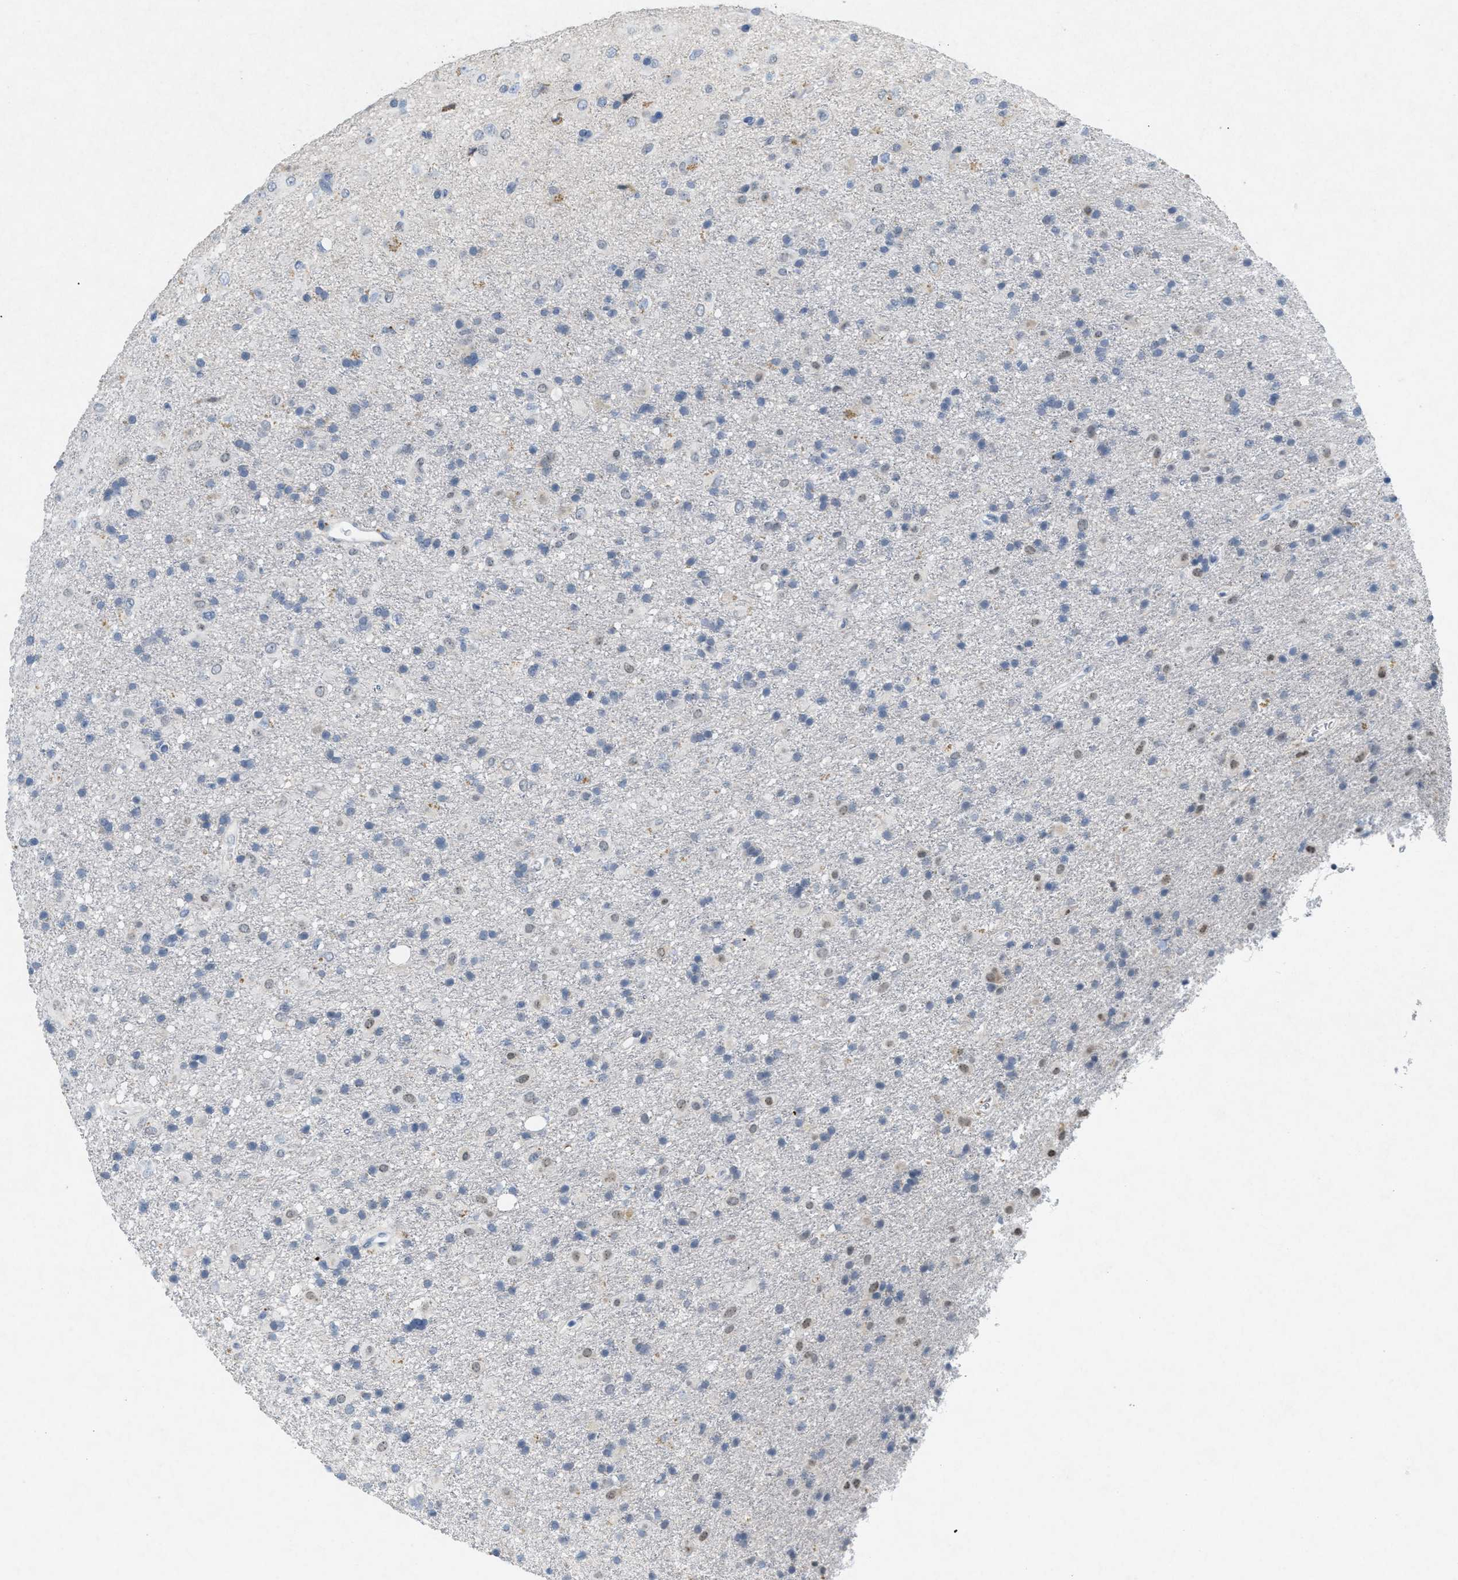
{"staining": {"intensity": "negative", "quantity": "none", "location": "none"}, "tissue": "glioma", "cell_type": "Tumor cells", "image_type": "cancer", "snomed": [{"axis": "morphology", "description": "Glioma, malignant, Low grade"}, {"axis": "topography", "description": "Brain"}], "caption": "Immunohistochemical staining of human low-grade glioma (malignant) shows no significant expression in tumor cells. (Brightfield microscopy of DAB (3,3'-diaminobenzidine) immunohistochemistry (IHC) at high magnification).", "gene": "TASOR", "patient": {"sex": "male", "age": 65}}